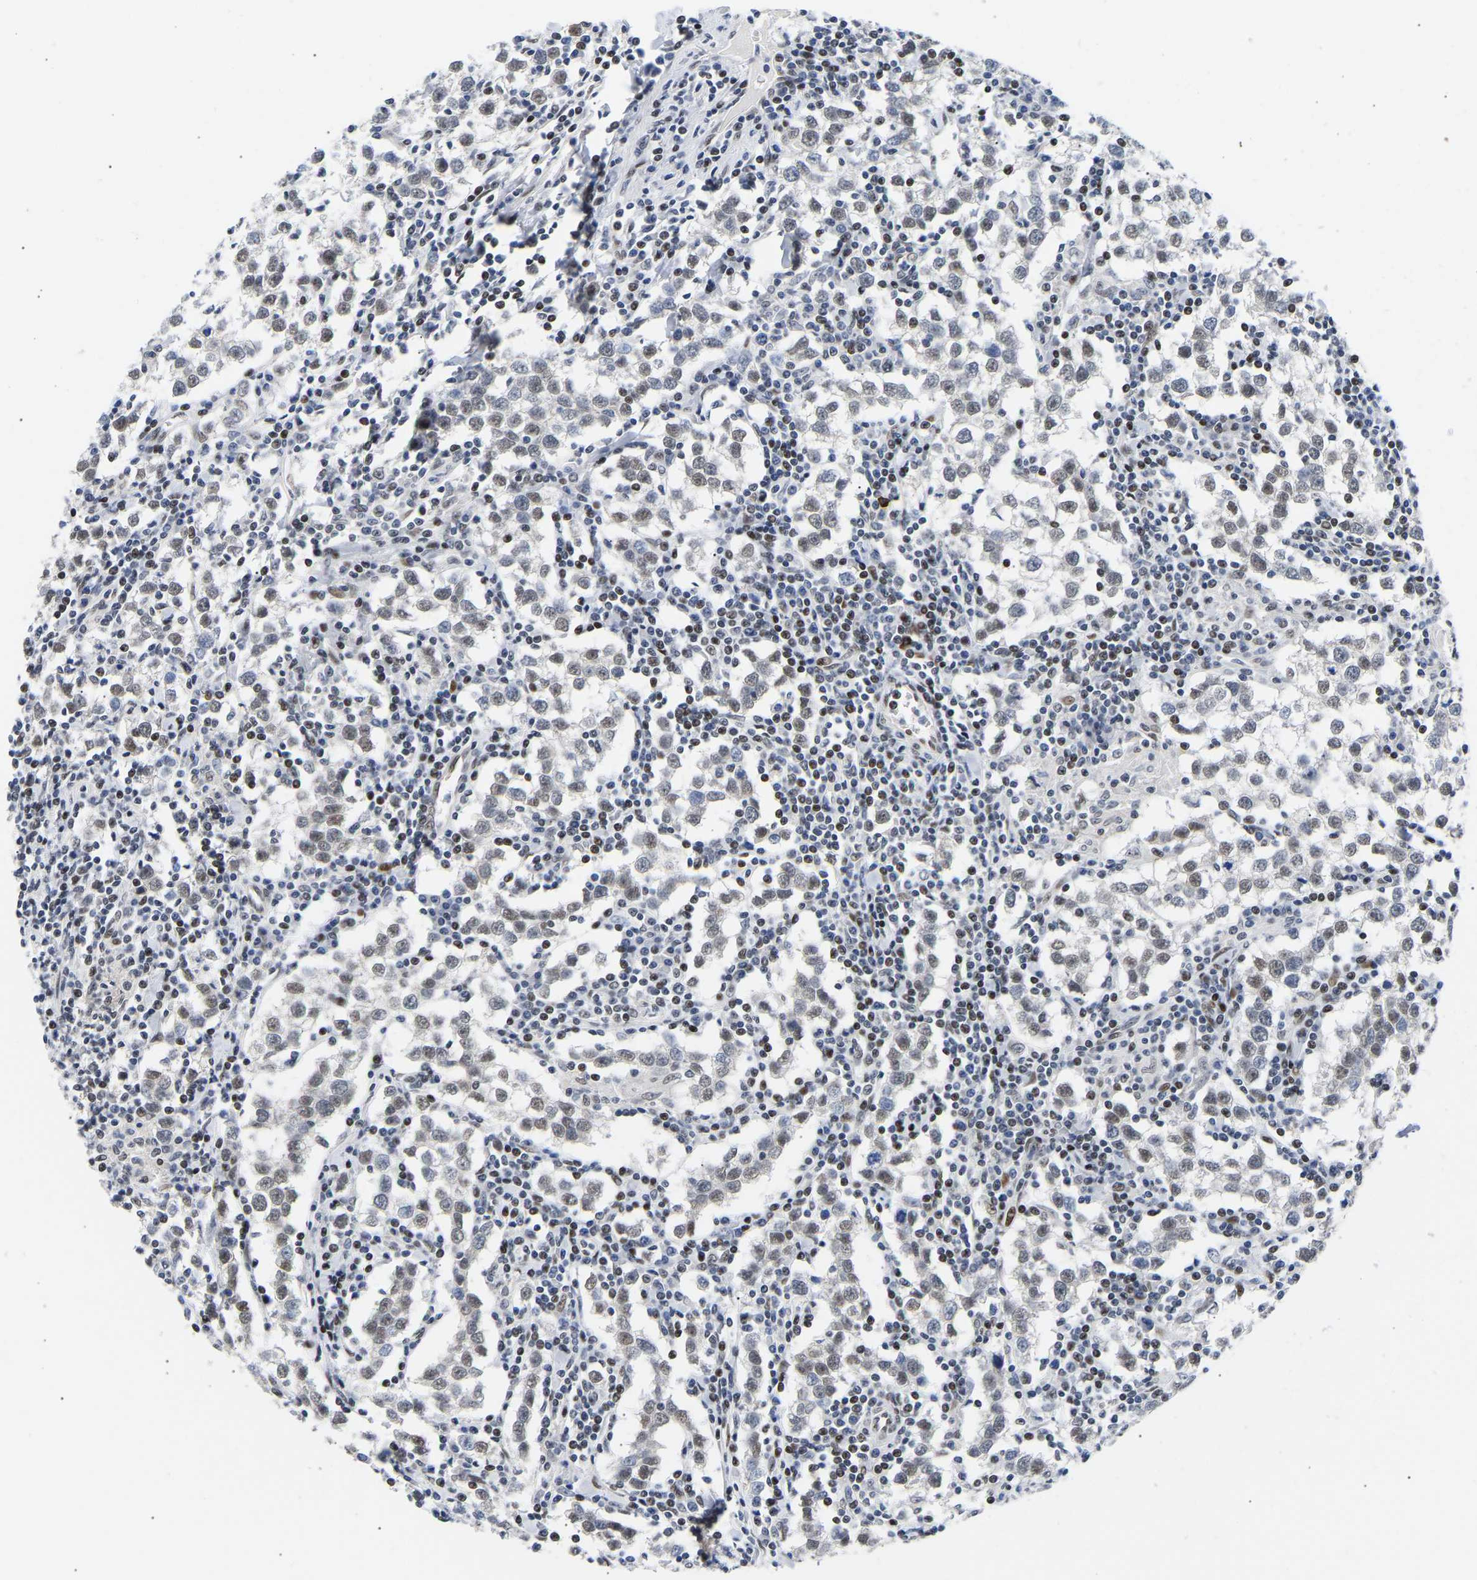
{"staining": {"intensity": "weak", "quantity": "25%-75%", "location": "nuclear"}, "tissue": "testis cancer", "cell_type": "Tumor cells", "image_type": "cancer", "snomed": [{"axis": "morphology", "description": "Seminoma, NOS"}, {"axis": "morphology", "description": "Carcinoma, Embryonal, NOS"}, {"axis": "topography", "description": "Testis"}], "caption": "IHC (DAB) staining of human testis embryonal carcinoma exhibits weak nuclear protein staining in about 25%-75% of tumor cells. The staining is performed using DAB brown chromogen to label protein expression. The nuclei are counter-stained blue using hematoxylin.", "gene": "PTRHD1", "patient": {"sex": "male", "age": 36}}